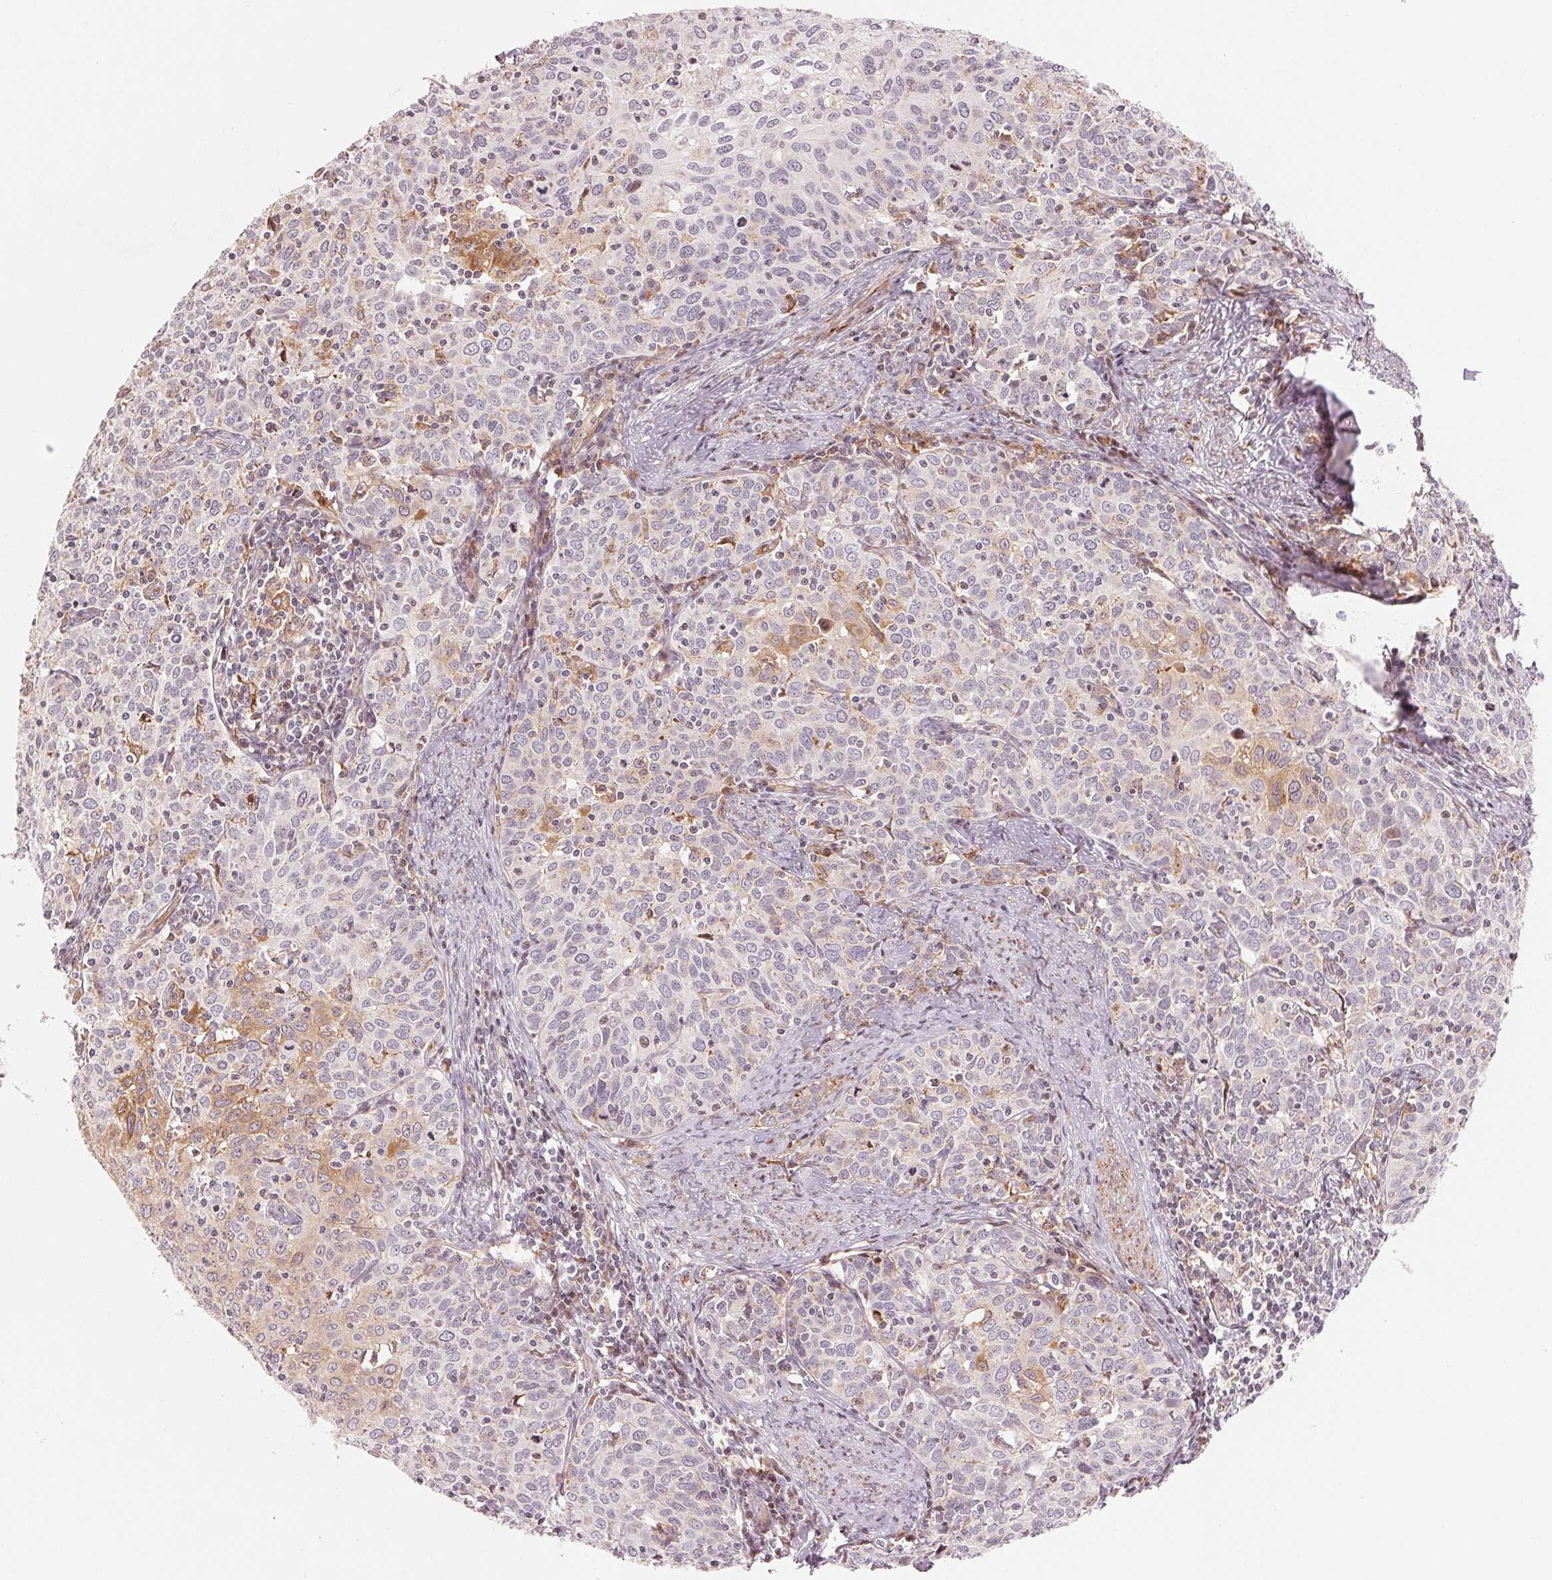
{"staining": {"intensity": "weak", "quantity": "<25%", "location": "cytoplasmic/membranous"}, "tissue": "cervical cancer", "cell_type": "Tumor cells", "image_type": "cancer", "snomed": [{"axis": "morphology", "description": "Squamous cell carcinoma, NOS"}, {"axis": "topography", "description": "Cervix"}], "caption": "High power microscopy micrograph of an IHC image of cervical squamous cell carcinoma, revealing no significant positivity in tumor cells.", "gene": "SLC17A4", "patient": {"sex": "female", "age": 62}}